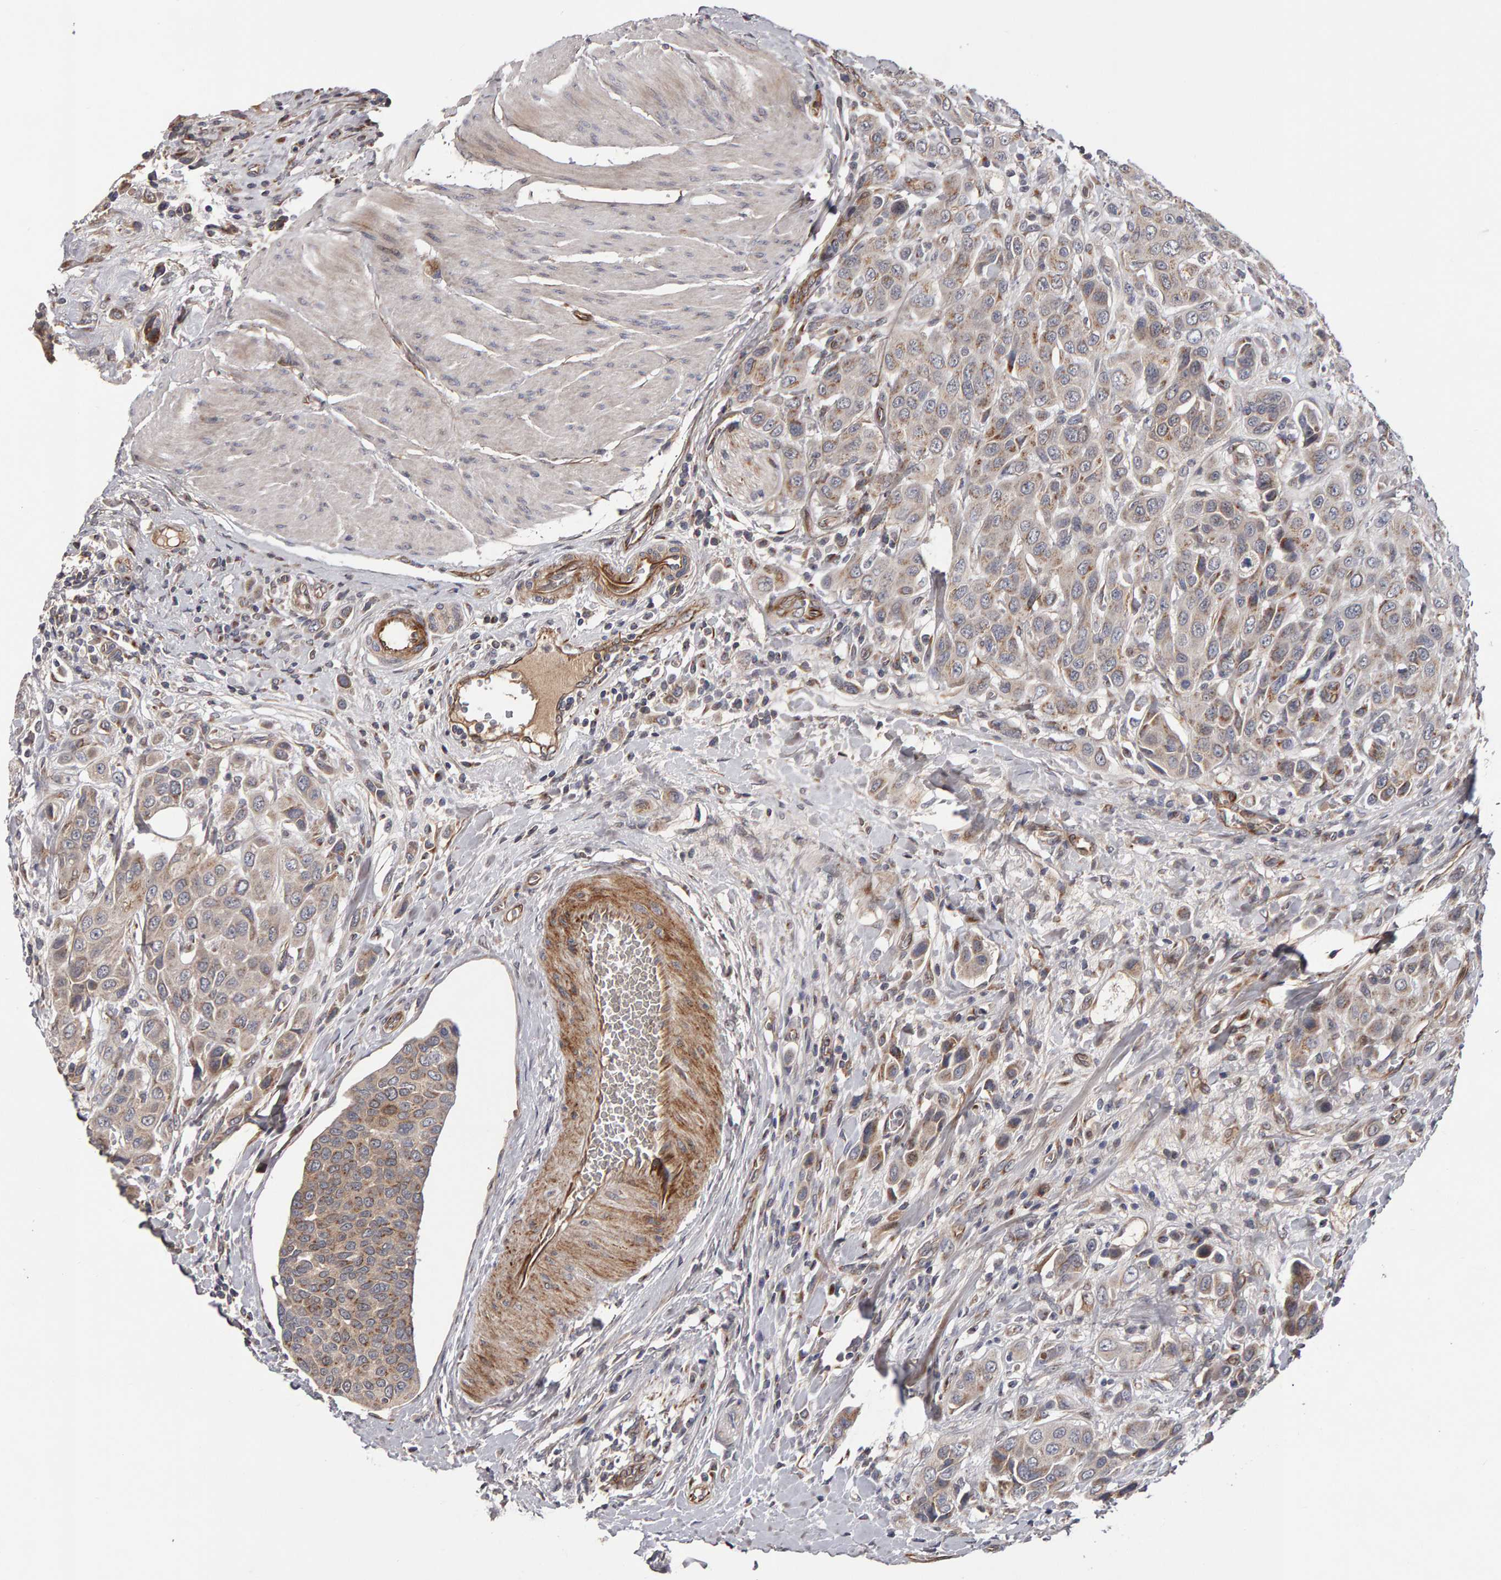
{"staining": {"intensity": "moderate", "quantity": "25%-75%", "location": "cytoplasmic/membranous"}, "tissue": "urothelial cancer", "cell_type": "Tumor cells", "image_type": "cancer", "snomed": [{"axis": "morphology", "description": "Urothelial carcinoma, High grade"}, {"axis": "topography", "description": "Urinary bladder"}], "caption": "IHC (DAB (3,3'-diaminobenzidine)) staining of human high-grade urothelial carcinoma exhibits moderate cytoplasmic/membranous protein staining in approximately 25%-75% of tumor cells. Immunohistochemistry stains the protein of interest in brown and the nuclei are stained blue.", "gene": "CANT1", "patient": {"sex": "male", "age": 50}}